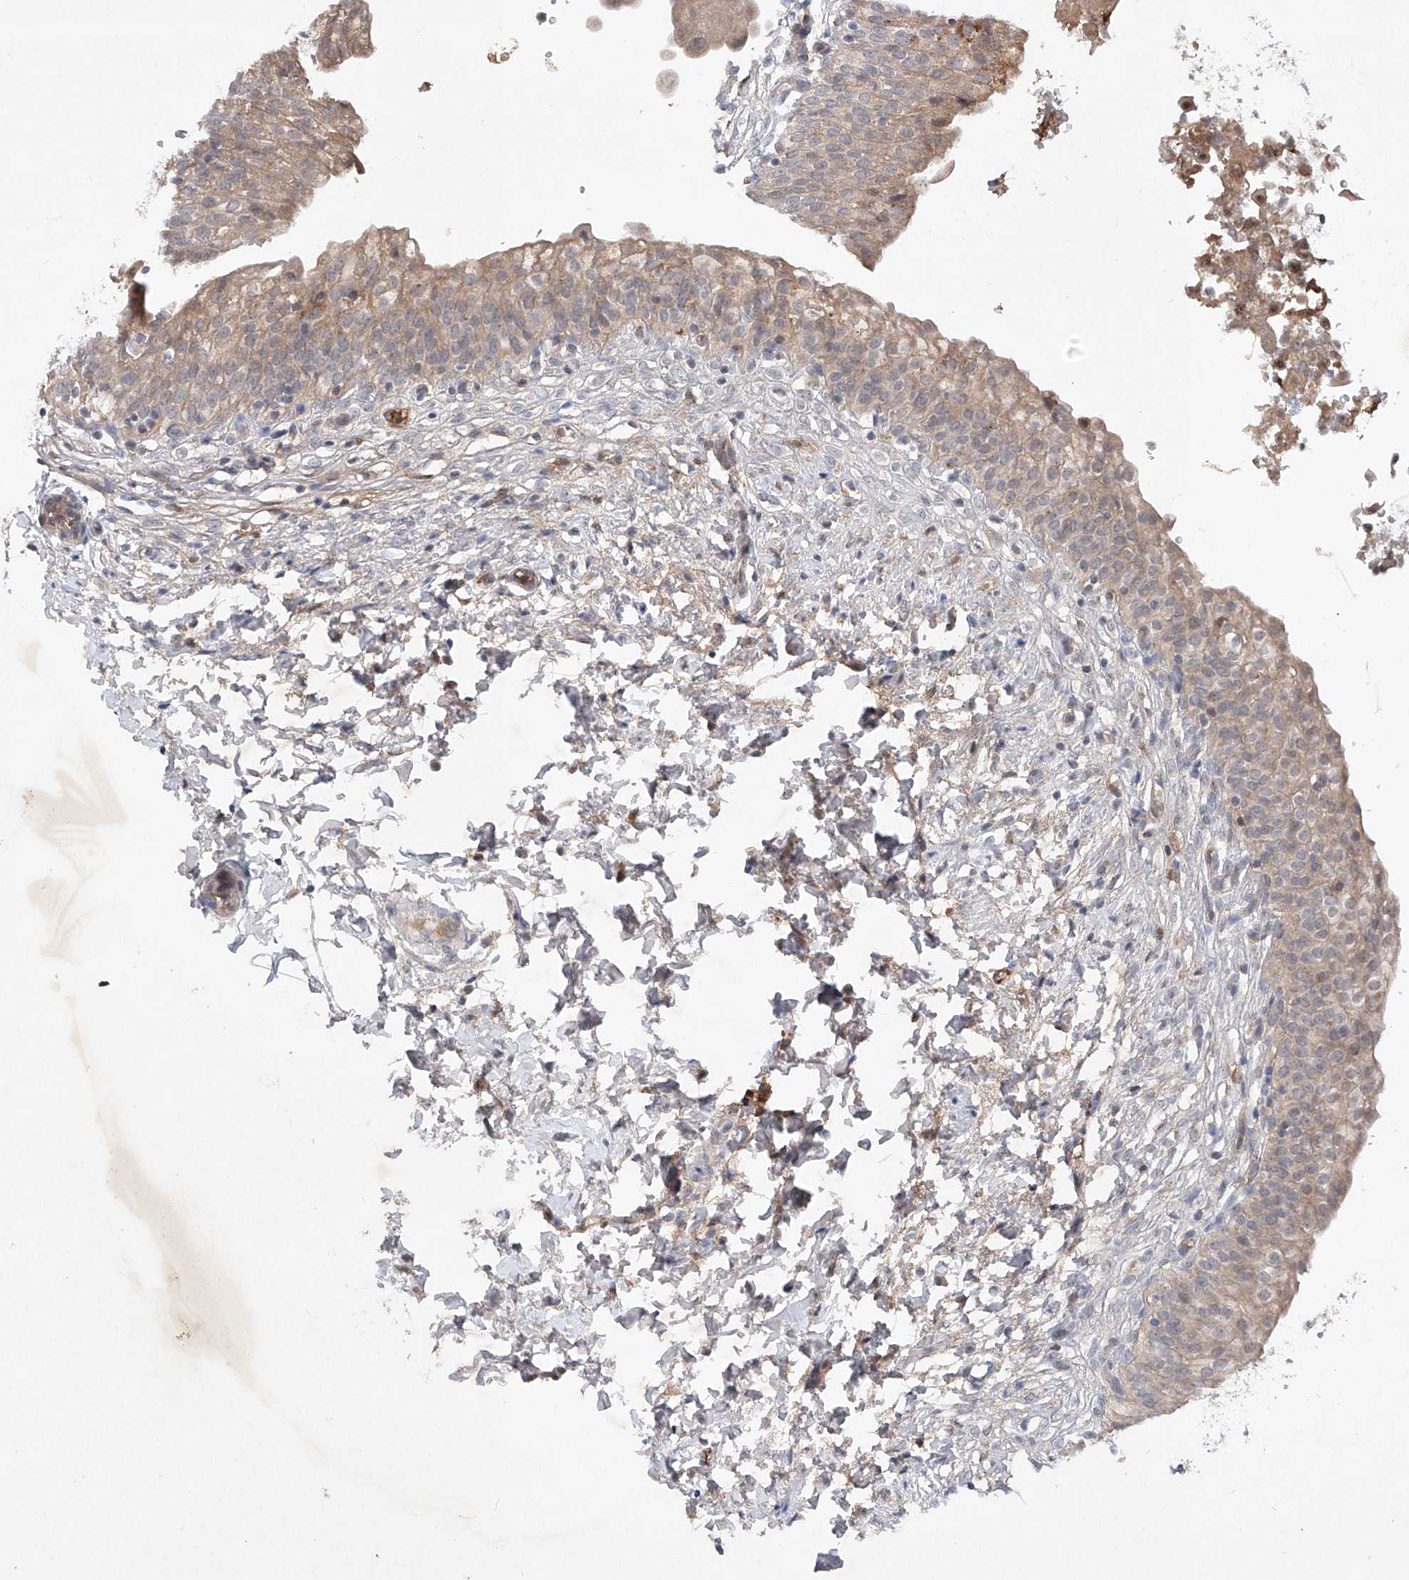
{"staining": {"intensity": "weak", "quantity": ">75%", "location": "cytoplasmic/membranous"}, "tissue": "urinary bladder", "cell_type": "Urothelial cells", "image_type": "normal", "snomed": [{"axis": "morphology", "description": "Normal tissue, NOS"}, {"axis": "topography", "description": "Urinary bladder"}], "caption": "Immunohistochemical staining of unremarkable human urinary bladder shows >75% levels of weak cytoplasmic/membranous protein positivity in about >75% of urothelial cells.", "gene": "FAM135A", "patient": {"sex": "male", "age": 55}}